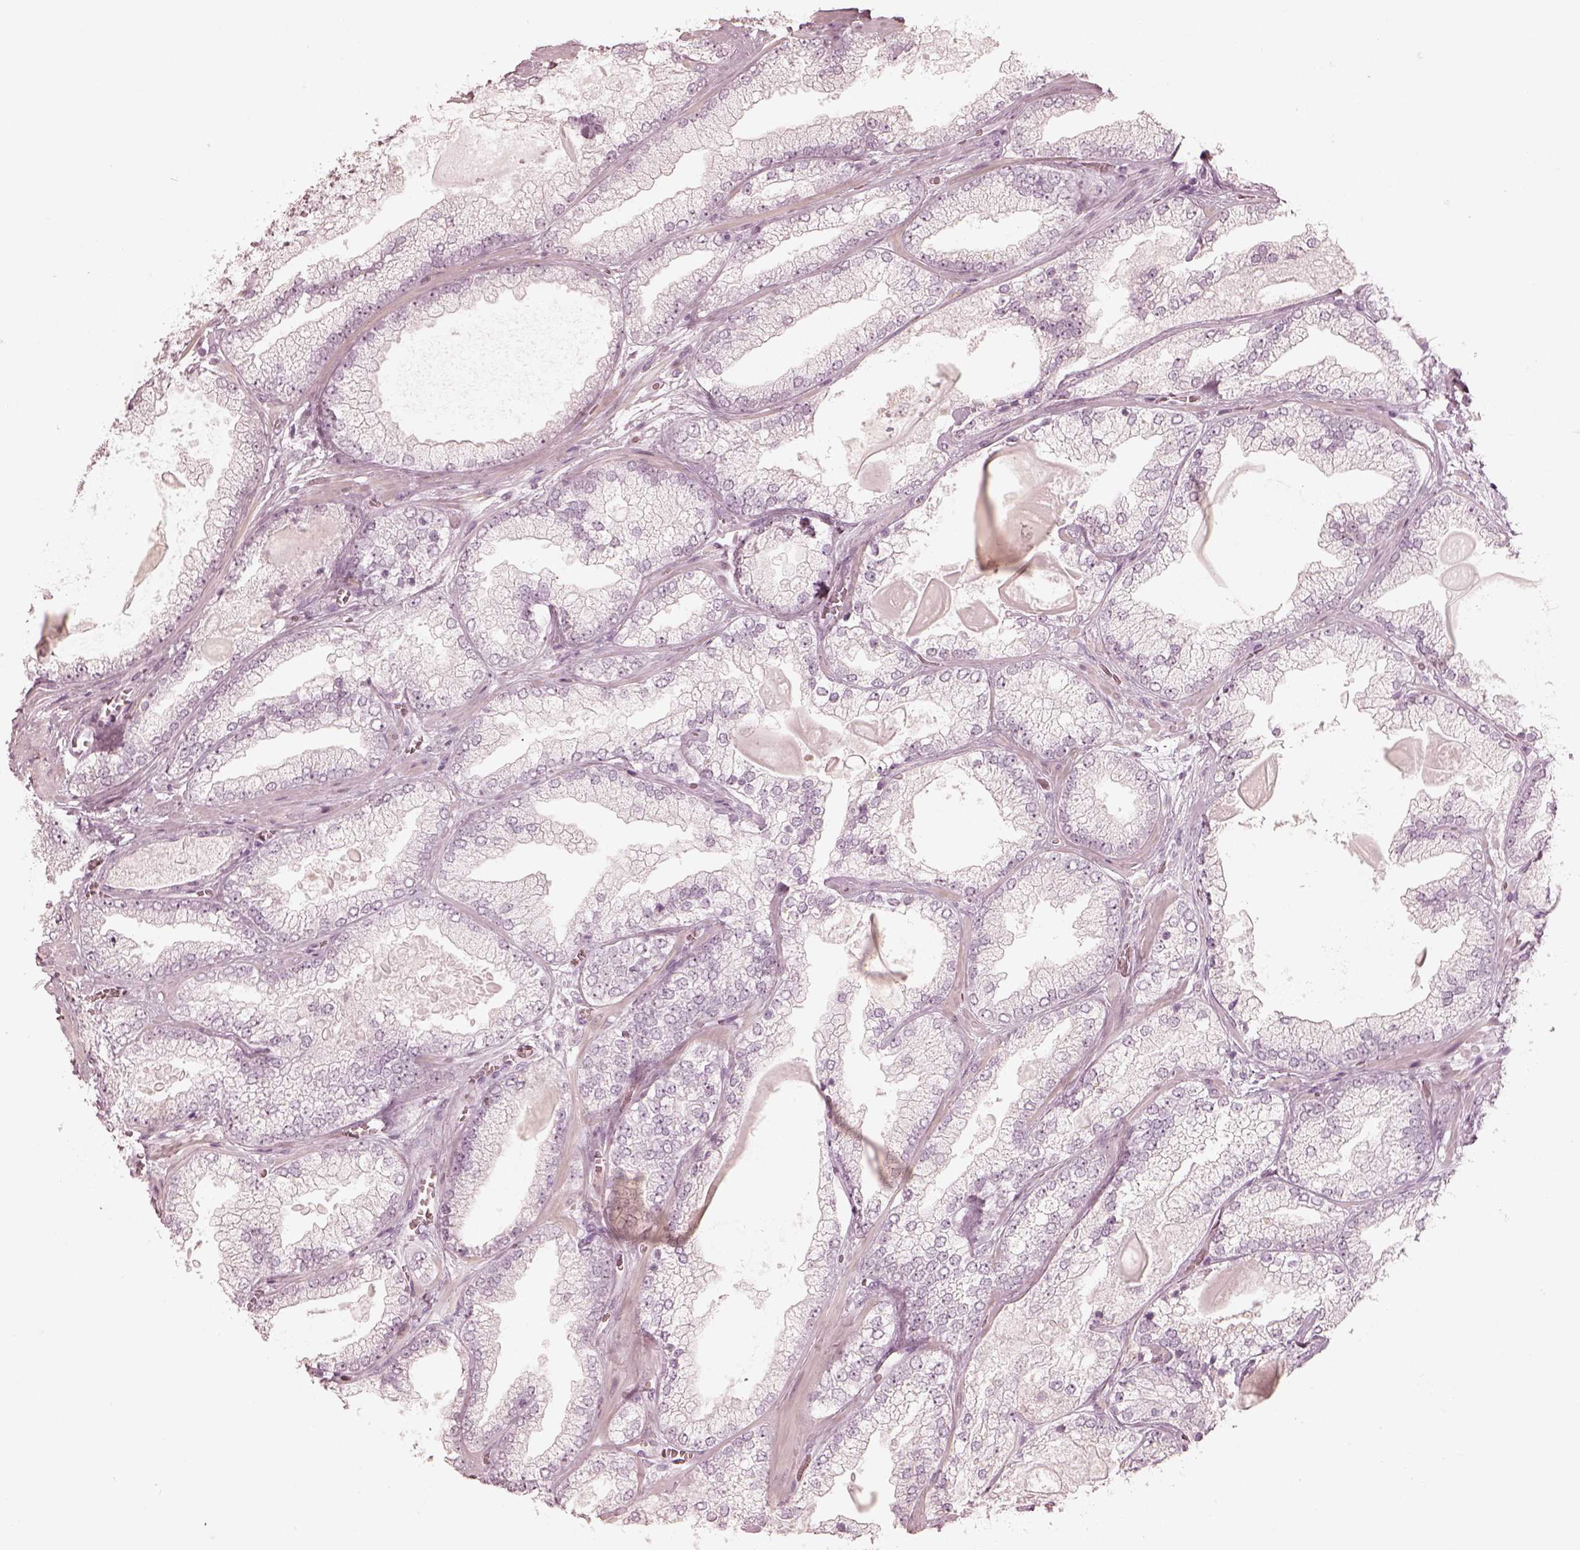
{"staining": {"intensity": "negative", "quantity": "none", "location": "none"}, "tissue": "prostate cancer", "cell_type": "Tumor cells", "image_type": "cancer", "snomed": [{"axis": "morphology", "description": "Adenocarcinoma, Low grade"}, {"axis": "topography", "description": "Prostate"}], "caption": "Immunohistochemistry (IHC) histopathology image of neoplastic tissue: prostate cancer (low-grade adenocarcinoma) stained with DAB (3,3'-diaminobenzidine) shows no significant protein staining in tumor cells. Brightfield microscopy of IHC stained with DAB (3,3'-diaminobenzidine) (brown) and hematoxylin (blue), captured at high magnification.", "gene": "CALR3", "patient": {"sex": "male", "age": 57}}